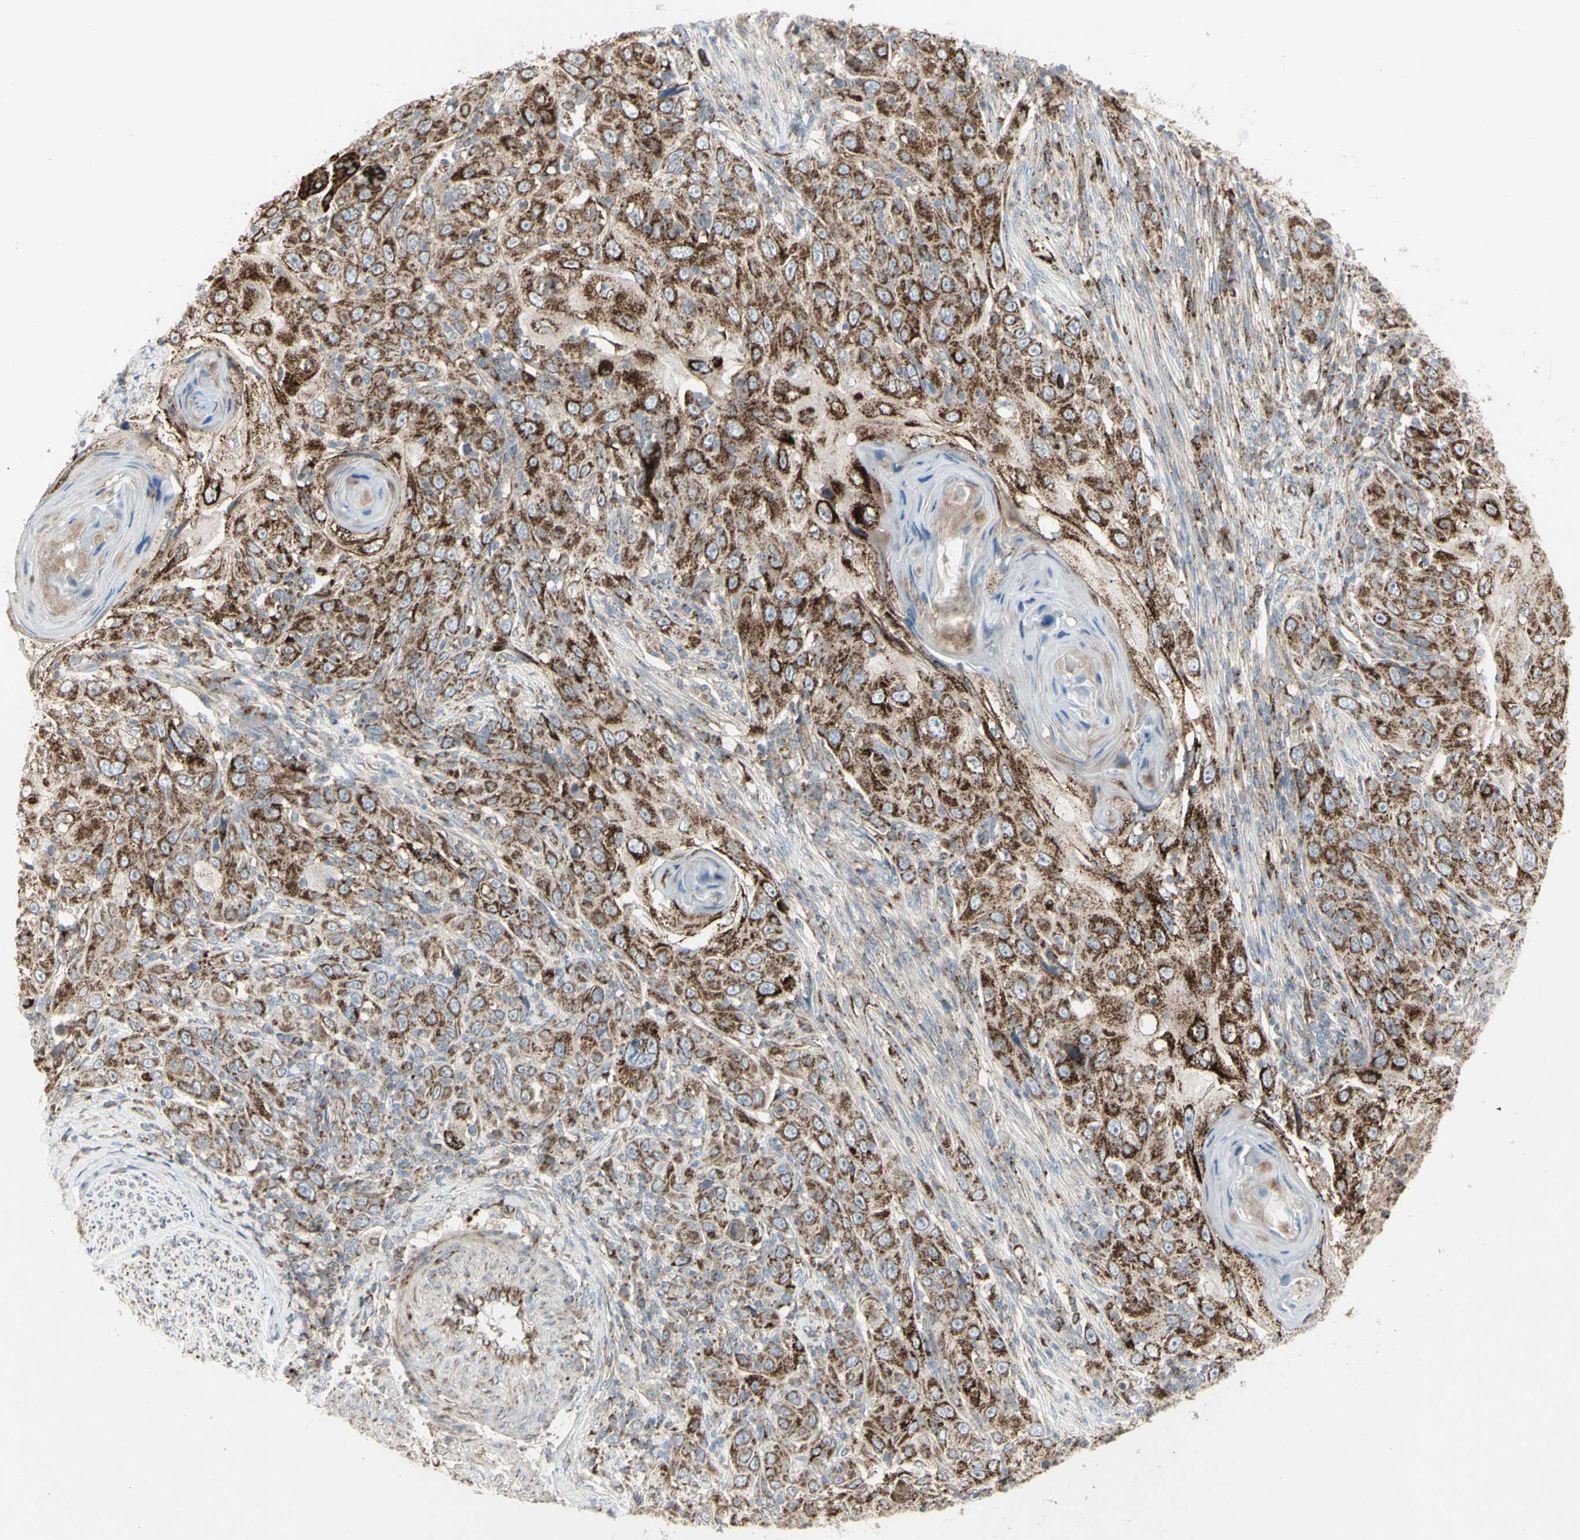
{"staining": {"intensity": "strong", "quantity": ">75%", "location": "cytoplasmic/membranous"}, "tissue": "skin cancer", "cell_type": "Tumor cells", "image_type": "cancer", "snomed": [{"axis": "morphology", "description": "Squamous cell carcinoma, NOS"}, {"axis": "topography", "description": "Skin"}], "caption": "High-power microscopy captured an immunohistochemistry (IHC) histopathology image of skin cancer, revealing strong cytoplasmic/membranous staining in approximately >75% of tumor cells.", "gene": "CYB5R1", "patient": {"sex": "female", "age": 88}}